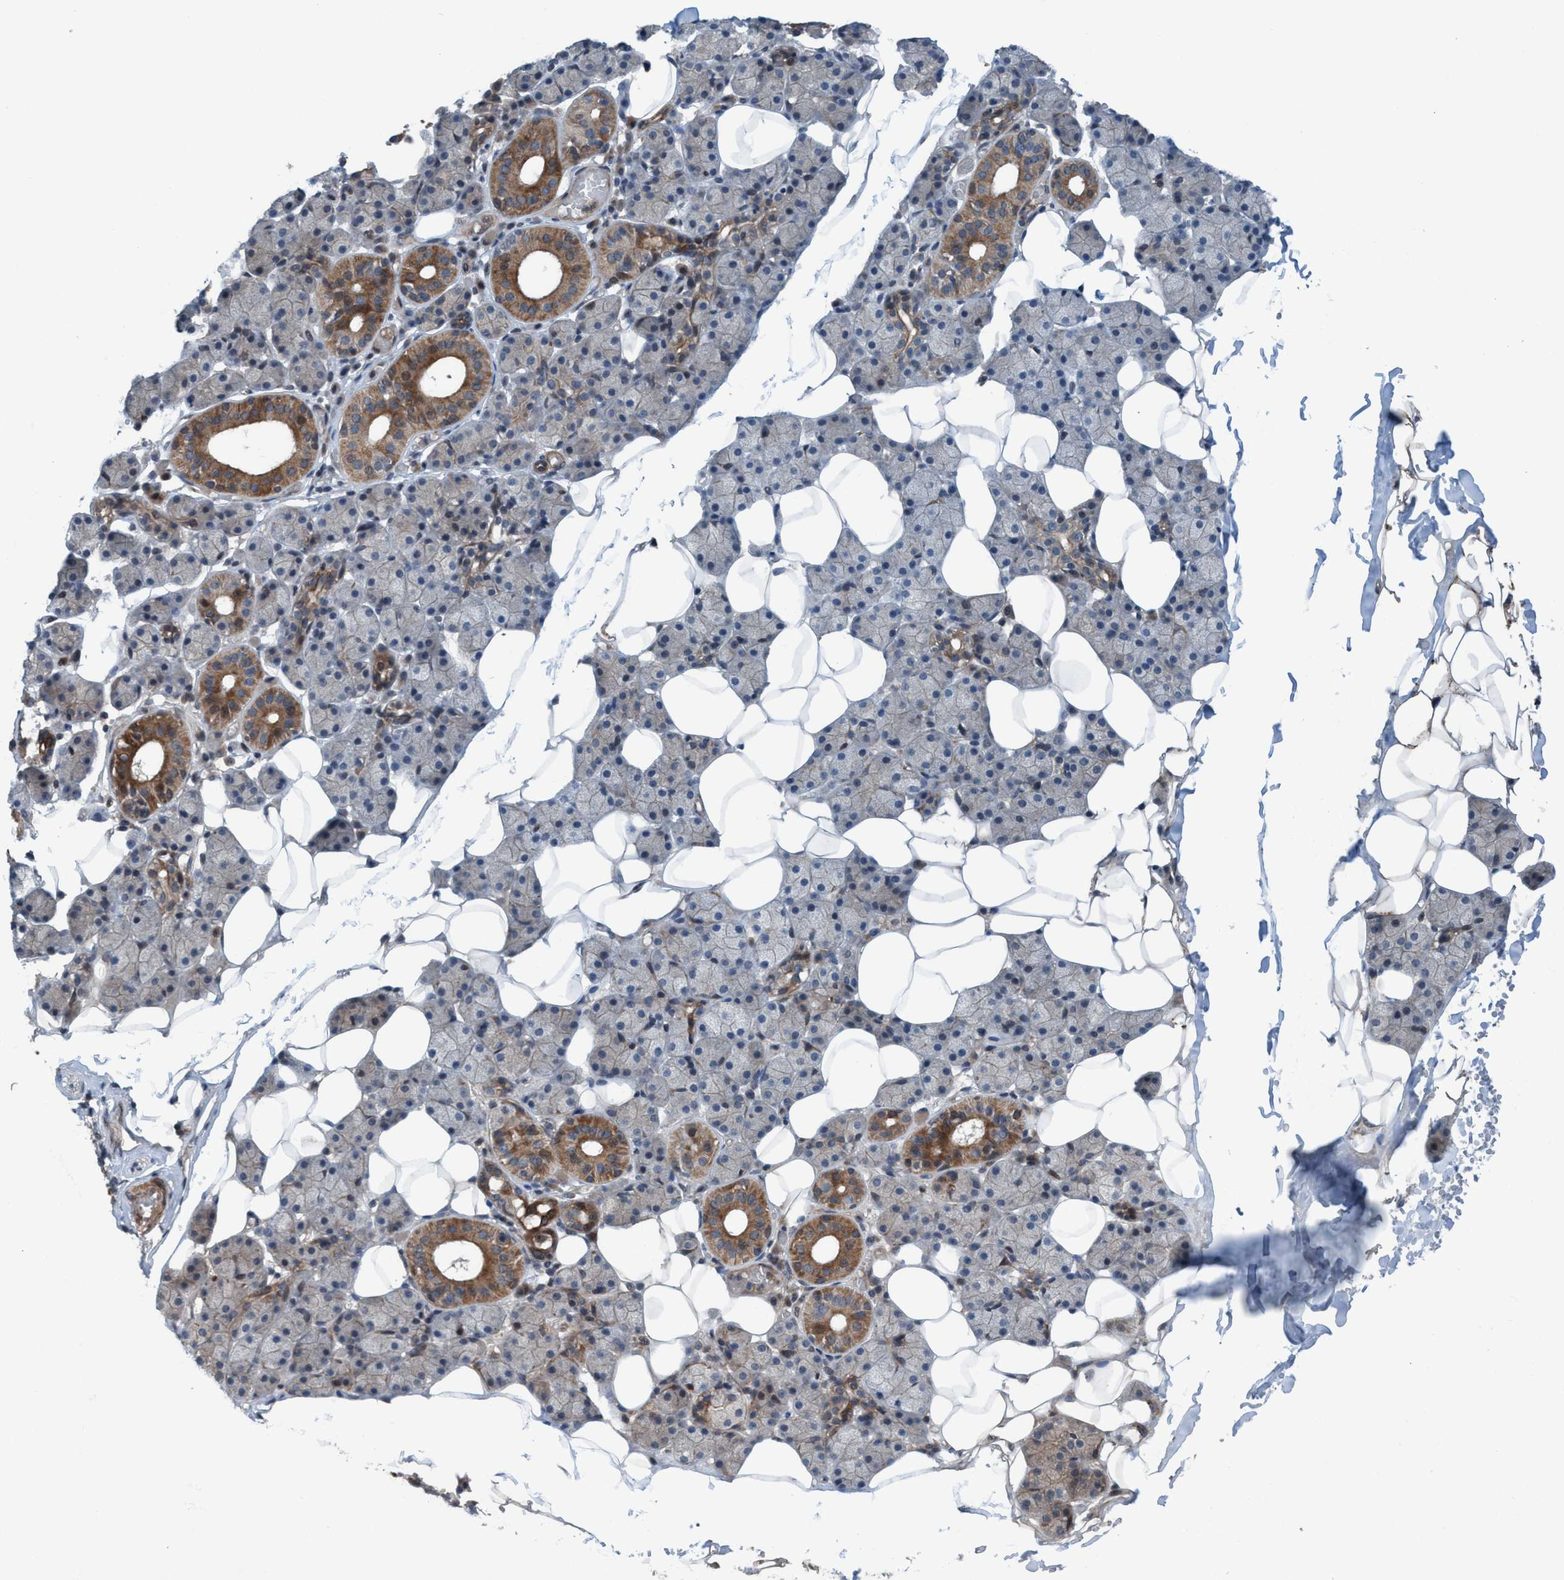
{"staining": {"intensity": "moderate", "quantity": "25%-75%", "location": "cytoplasmic/membranous"}, "tissue": "salivary gland", "cell_type": "Glandular cells", "image_type": "normal", "snomed": [{"axis": "morphology", "description": "Normal tissue, NOS"}, {"axis": "topography", "description": "Salivary gland"}], "caption": "A medium amount of moderate cytoplasmic/membranous expression is seen in about 25%-75% of glandular cells in normal salivary gland. (brown staining indicates protein expression, while blue staining denotes nuclei).", "gene": "NISCH", "patient": {"sex": "female", "age": 33}}